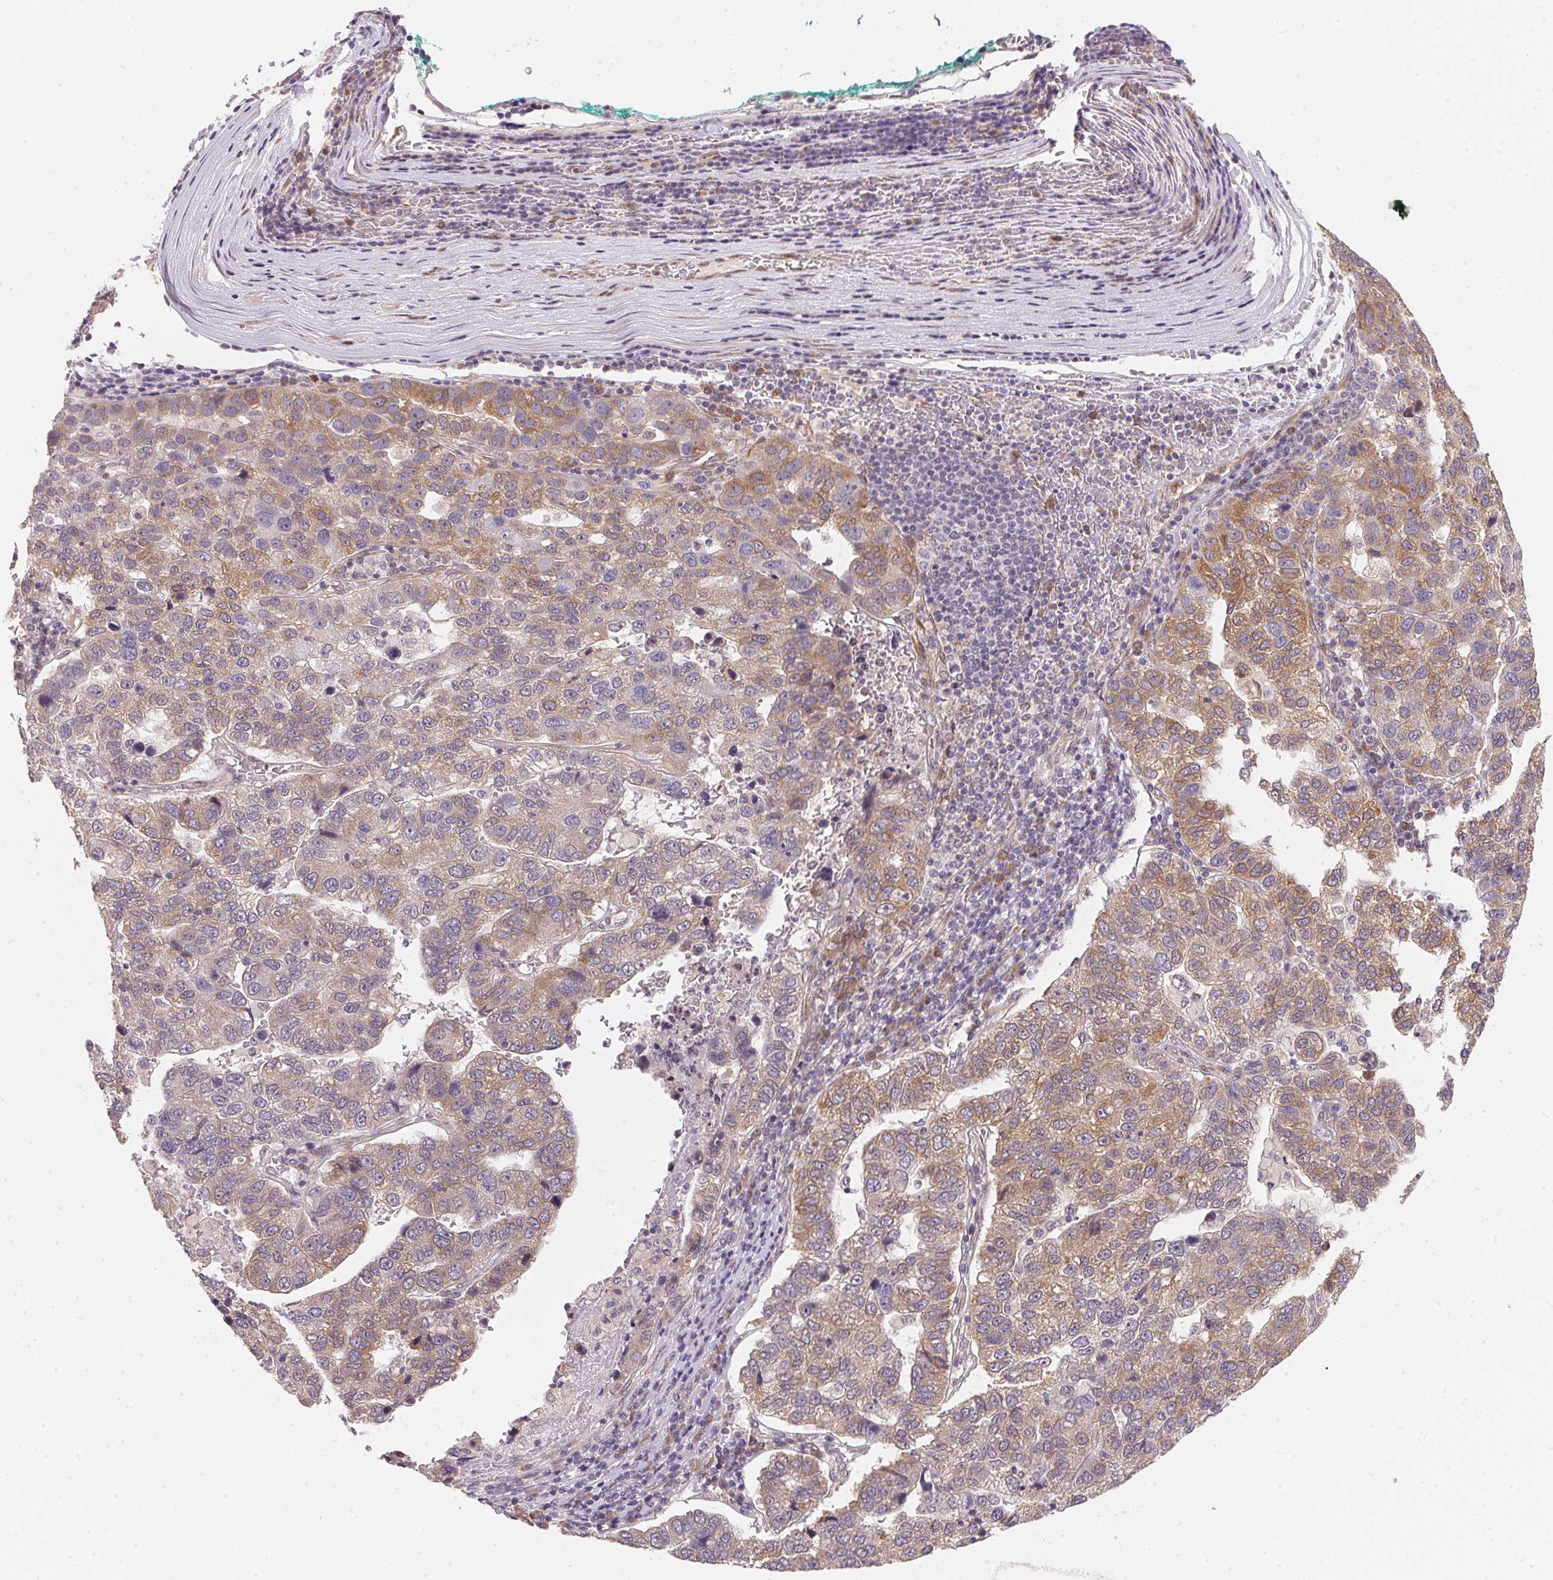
{"staining": {"intensity": "moderate", "quantity": "25%-75%", "location": "cytoplasmic/membranous"}, "tissue": "pancreatic cancer", "cell_type": "Tumor cells", "image_type": "cancer", "snomed": [{"axis": "morphology", "description": "Adenocarcinoma, NOS"}, {"axis": "topography", "description": "Pancreas"}], "caption": "The micrograph shows a brown stain indicating the presence of a protein in the cytoplasmic/membranous of tumor cells in pancreatic cancer.", "gene": "EI24", "patient": {"sex": "female", "age": 61}}